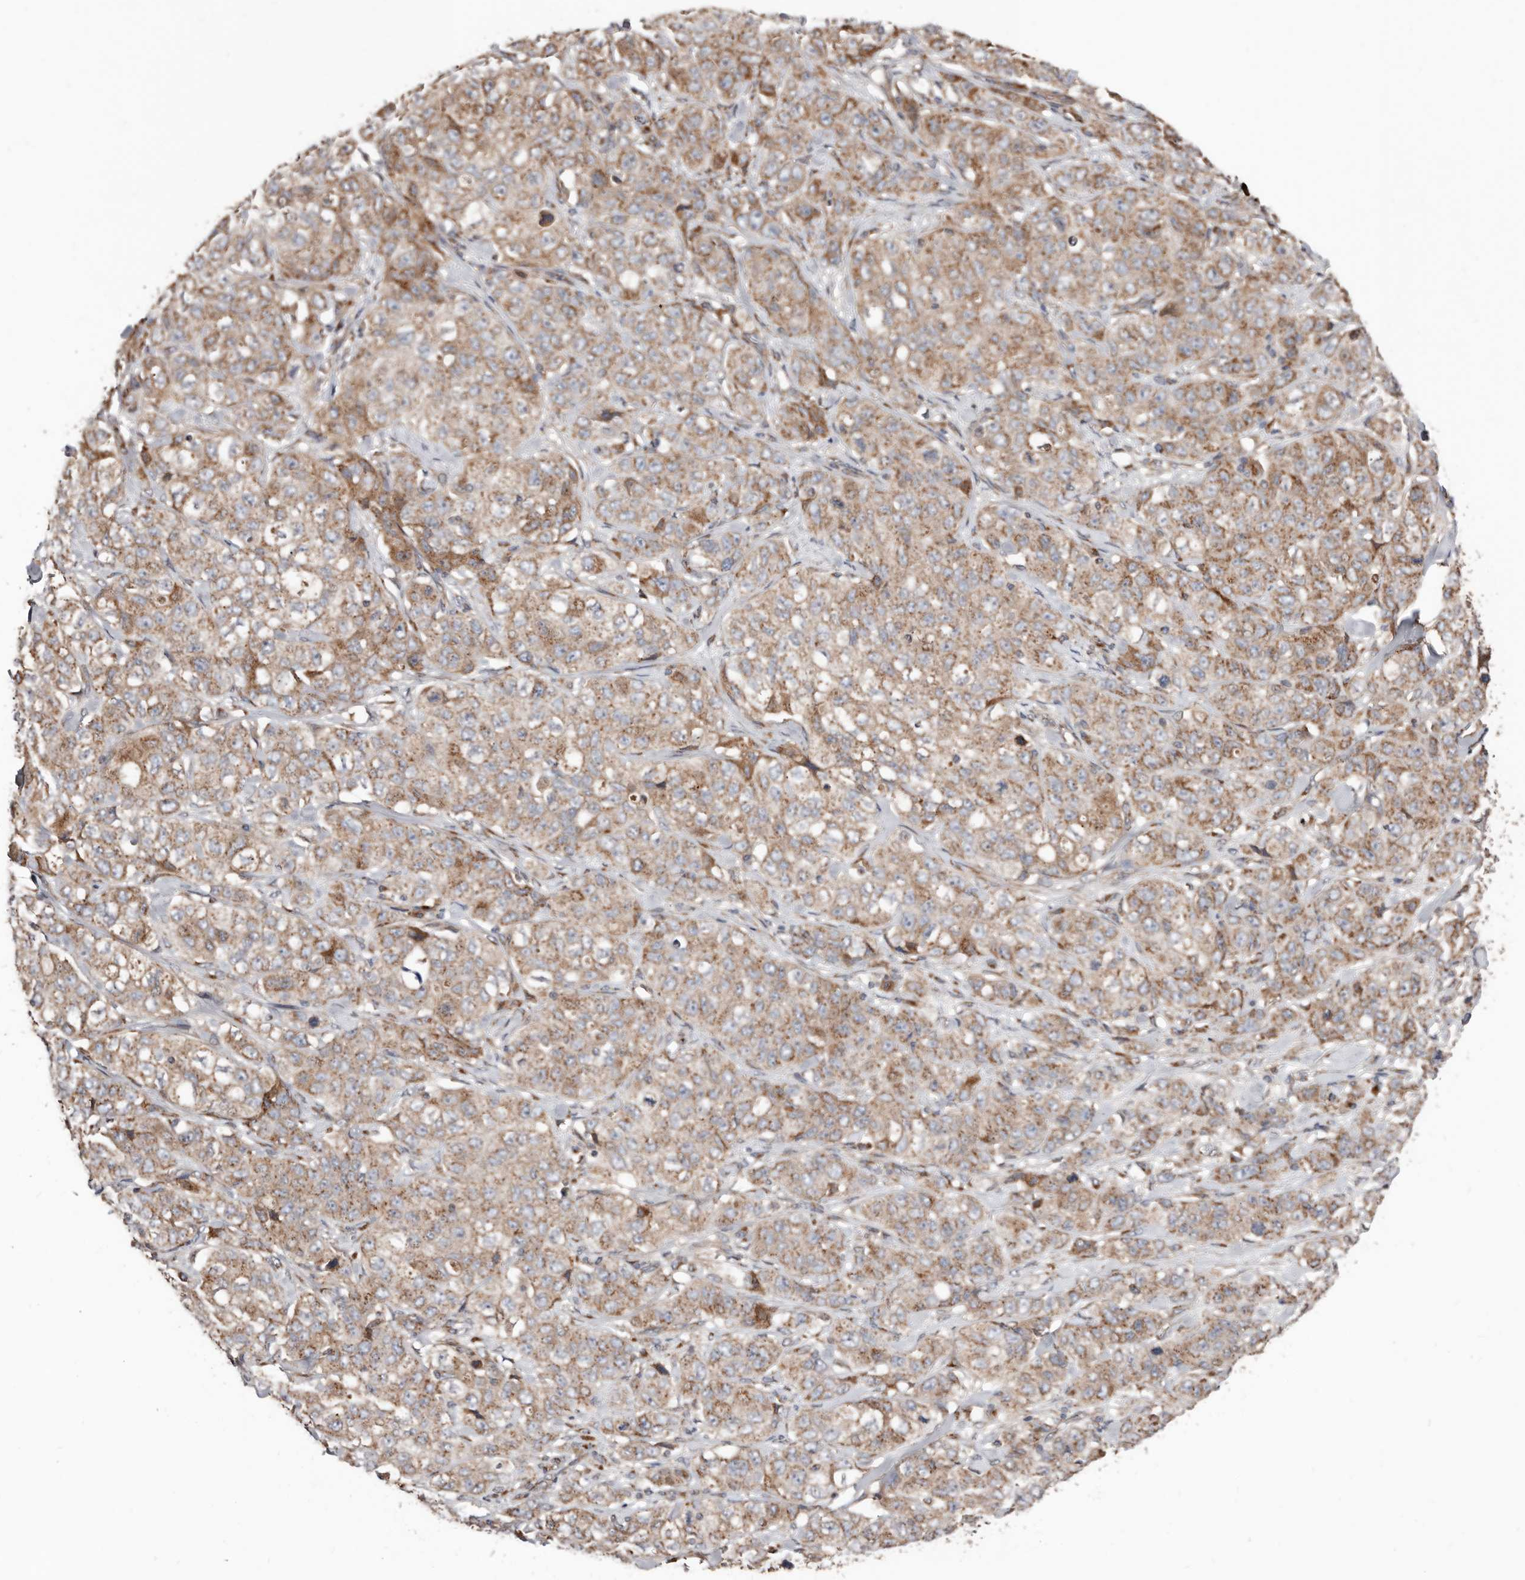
{"staining": {"intensity": "moderate", "quantity": ">75%", "location": "cytoplasmic/membranous"}, "tissue": "stomach cancer", "cell_type": "Tumor cells", "image_type": "cancer", "snomed": [{"axis": "morphology", "description": "Adenocarcinoma, NOS"}, {"axis": "topography", "description": "Stomach"}], "caption": "Protein analysis of stomach cancer tissue shows moderate cytoplasmic/membranous expression in about >75% of tumor cells.", "gene": "COG1", "patient": {"sex": "male", "age": 48}}